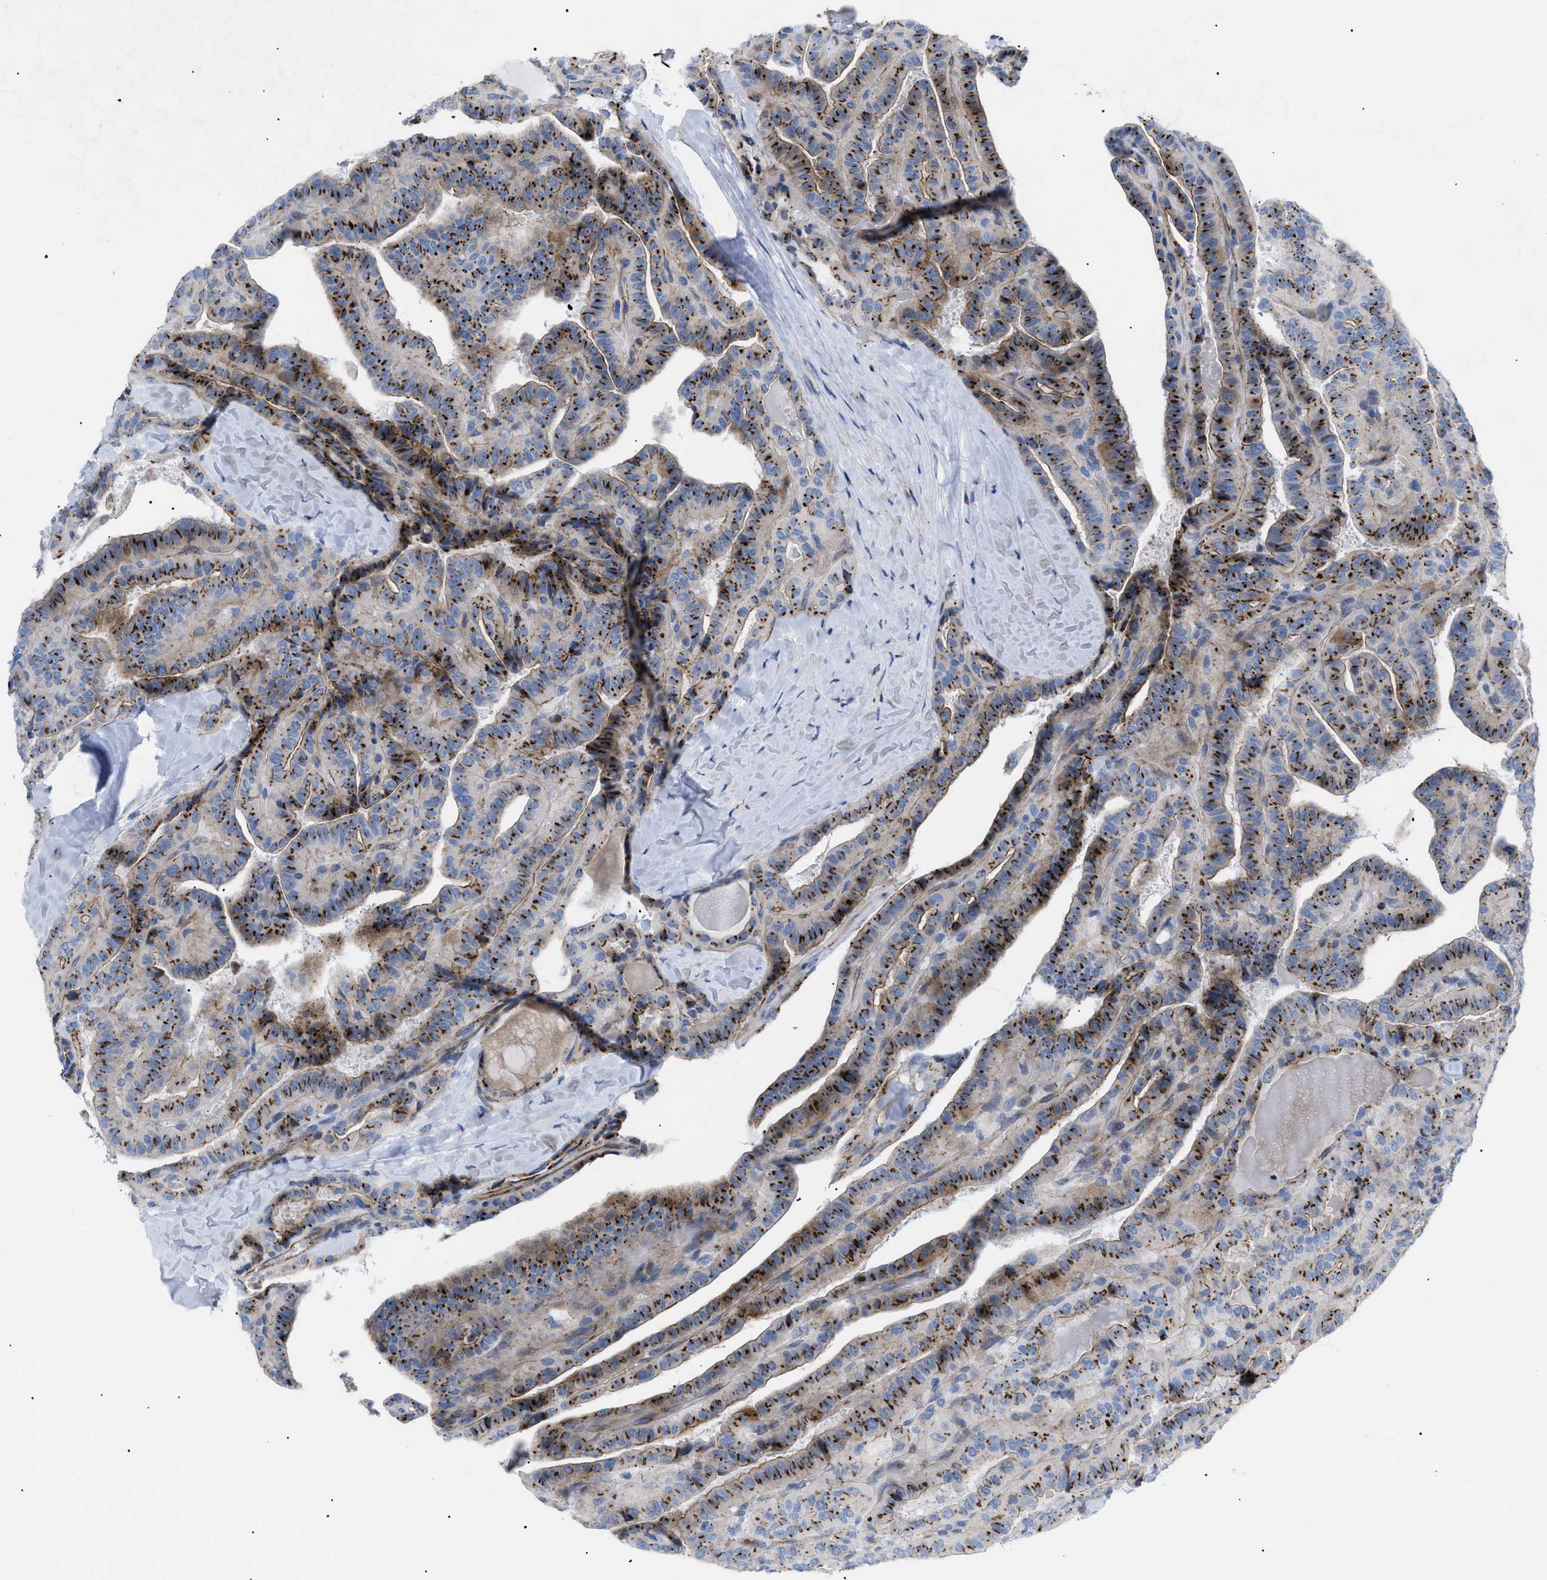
{"staining": {"intensity": "strong", "quantity": ">75%", "location": "cytoplasmic/membranous"}, "tissue": "thyroid cancer", "cell_type": "Tumor cells", "image_type": "cancer", "snomed": [{"axis": "morphology", "description": "Papillary adenocarcinoma, NOS"}, {"axis": "topography", "description": "Thyroid gland"}], "caption": "An image of human papillary adenocarcinoma (thyroid) stained for a protein demonstrates strong cytoplasmic/membranous brown staining in tumor cells. (IHC, brightfield microscopy, high magnification).", "gene": "TMEM17", "patient": {"sex": "male", "age": 77}}